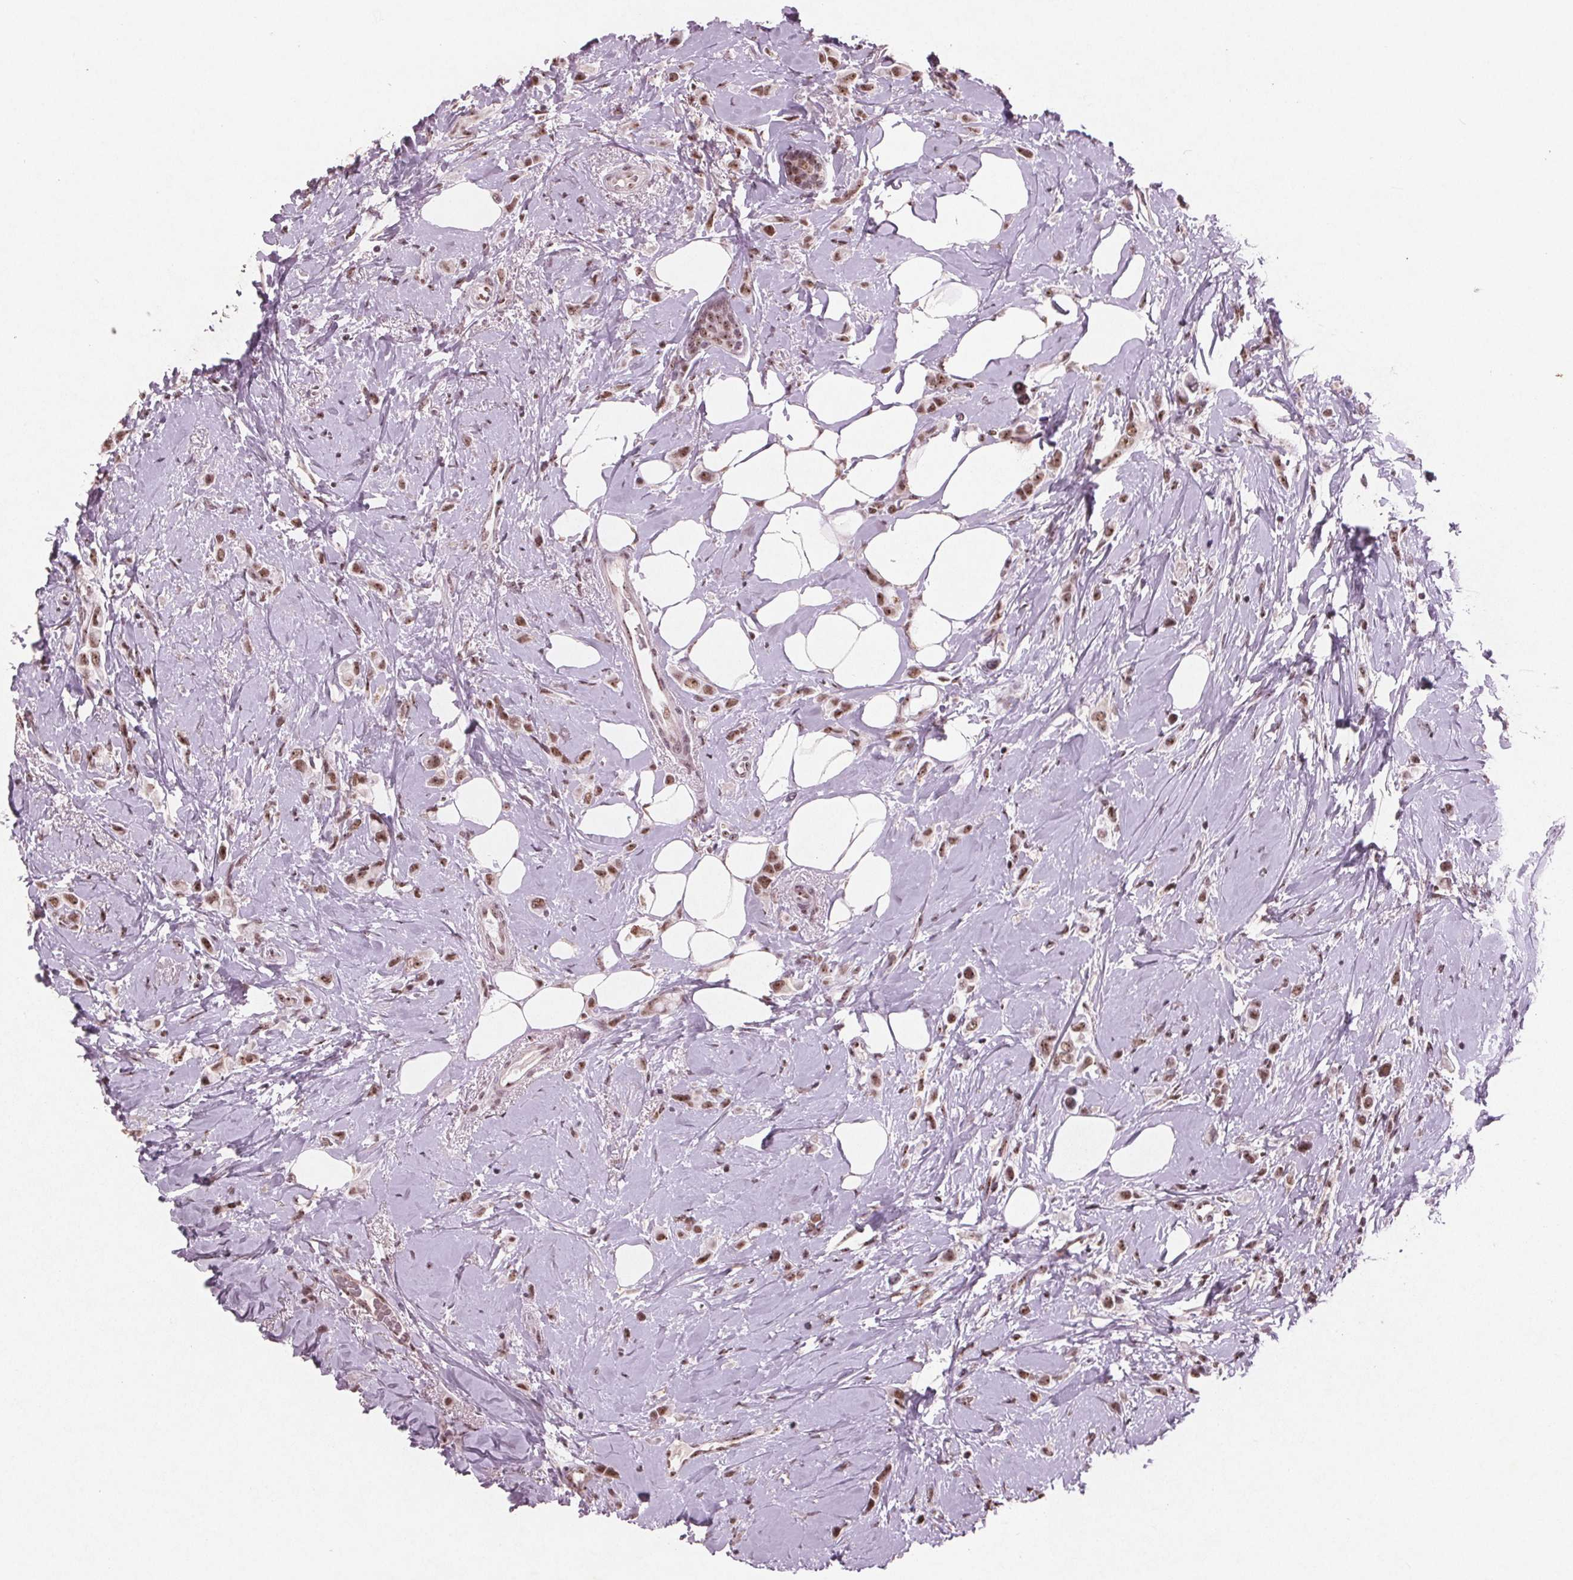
{"staining": {"intensity": "moderate", "quantity": ">75%", "location": "nuclear"}, "tissue": "breast cancer", "cell_type": "Tumor cells", "image_type": "cancer", "snomed": [{"axis": "morphology", "description": "Lobular carcinoma"}, {"axis": "topography", "description": "Breast"}], "caption": "IHC photomicrograph of human breast cancer stained for a protein (brown), which shows medium levels of moderate nuclear staining in about >75% of tumor cells.", "gene": "RPS6KA2", "patient": {"sex": "female", "age": 66}}